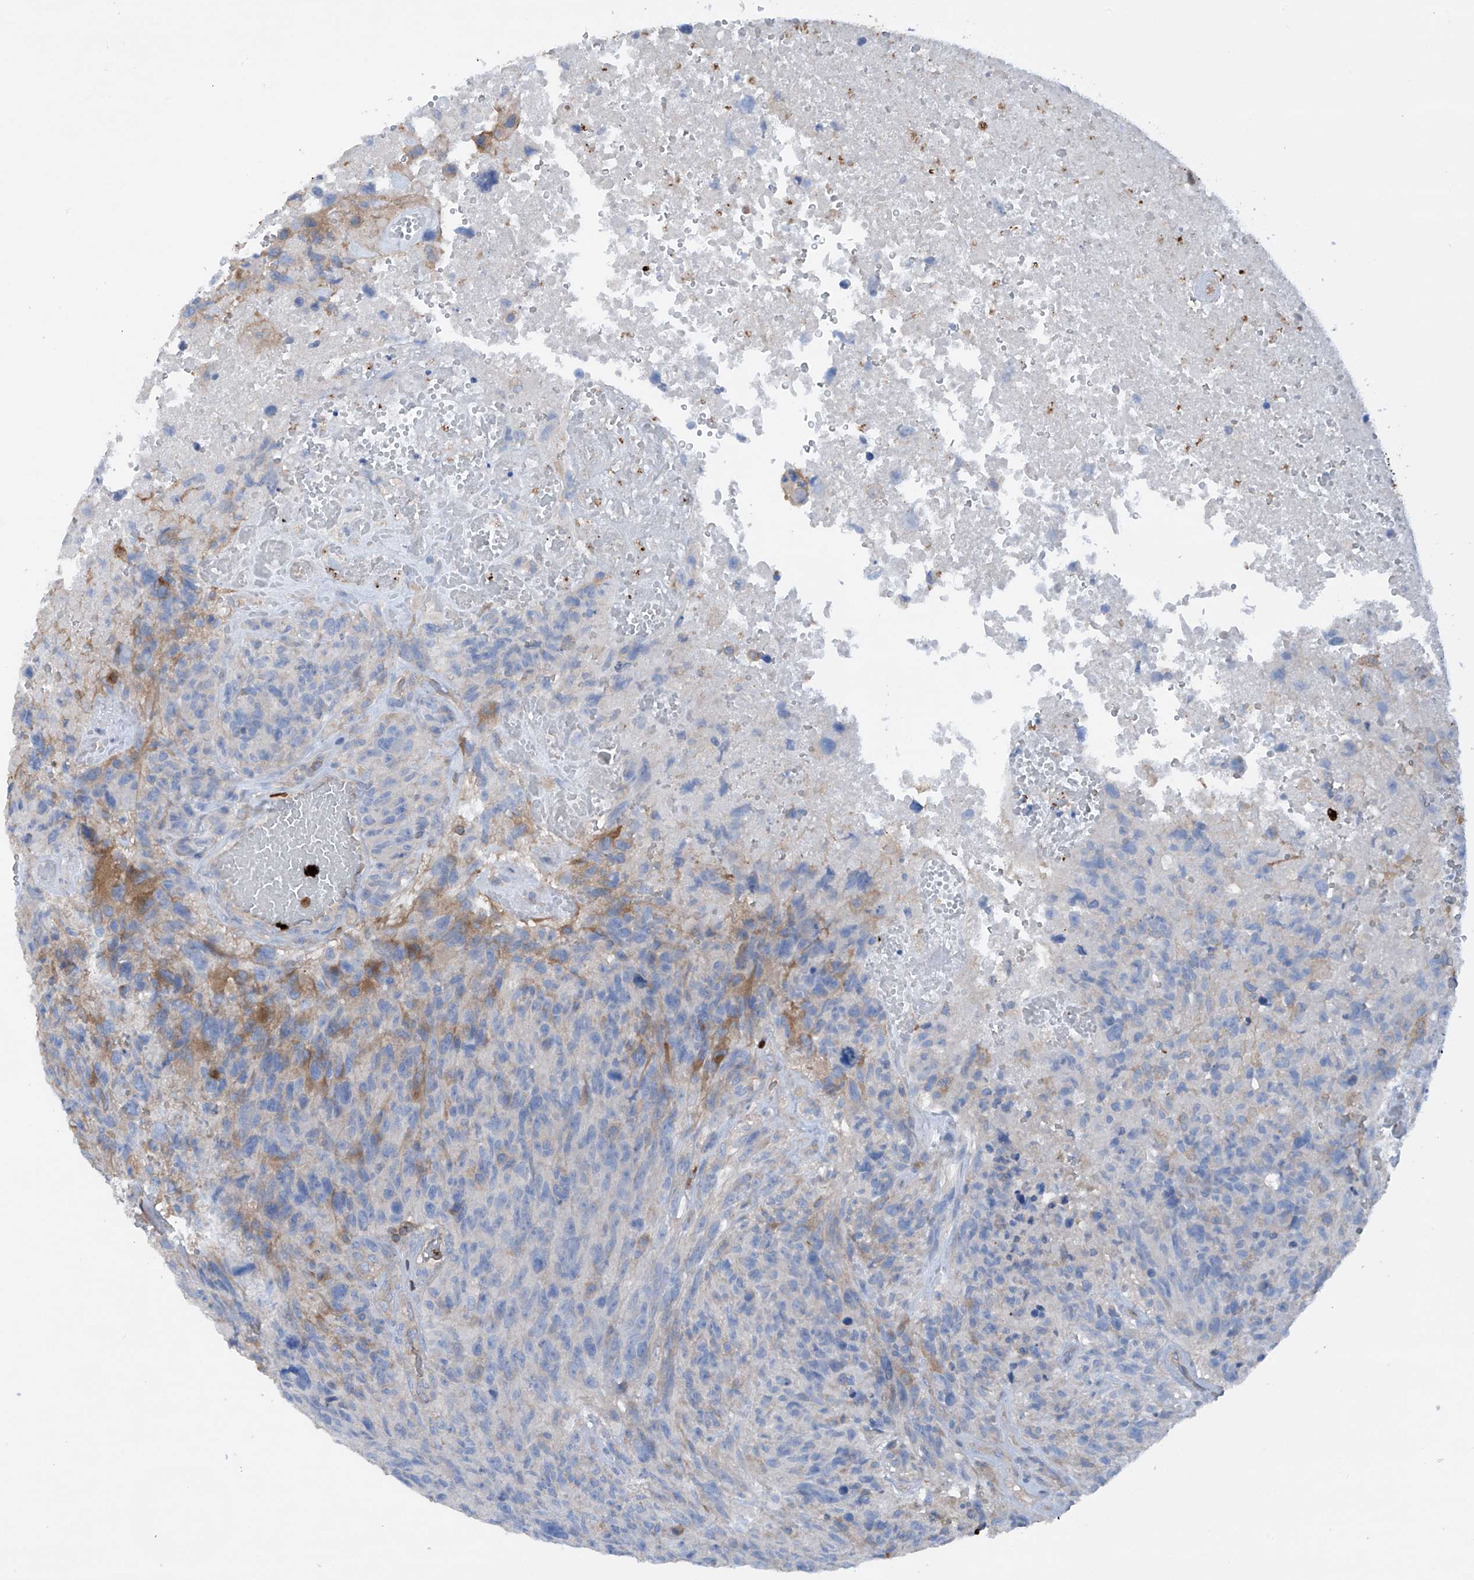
{"staining": {"intensity": "negative", "quantity": "none", "location": "none"}, "tissue": "glioma", "cell_type": "Tumor cells", "image_type": "cancer", "snomed": [{"axis": "morphology", "description": "Glioma, malignant, High grade"}, {"axis": "topography", "description": "Brain"}], "caption": "Immunohistochemical staining of human malignant glioma (high-grade) exhibits no significant positivity in tumor cells.", "gene": "PHACTR2", "patient": {"sex": "male", "age": 69}}